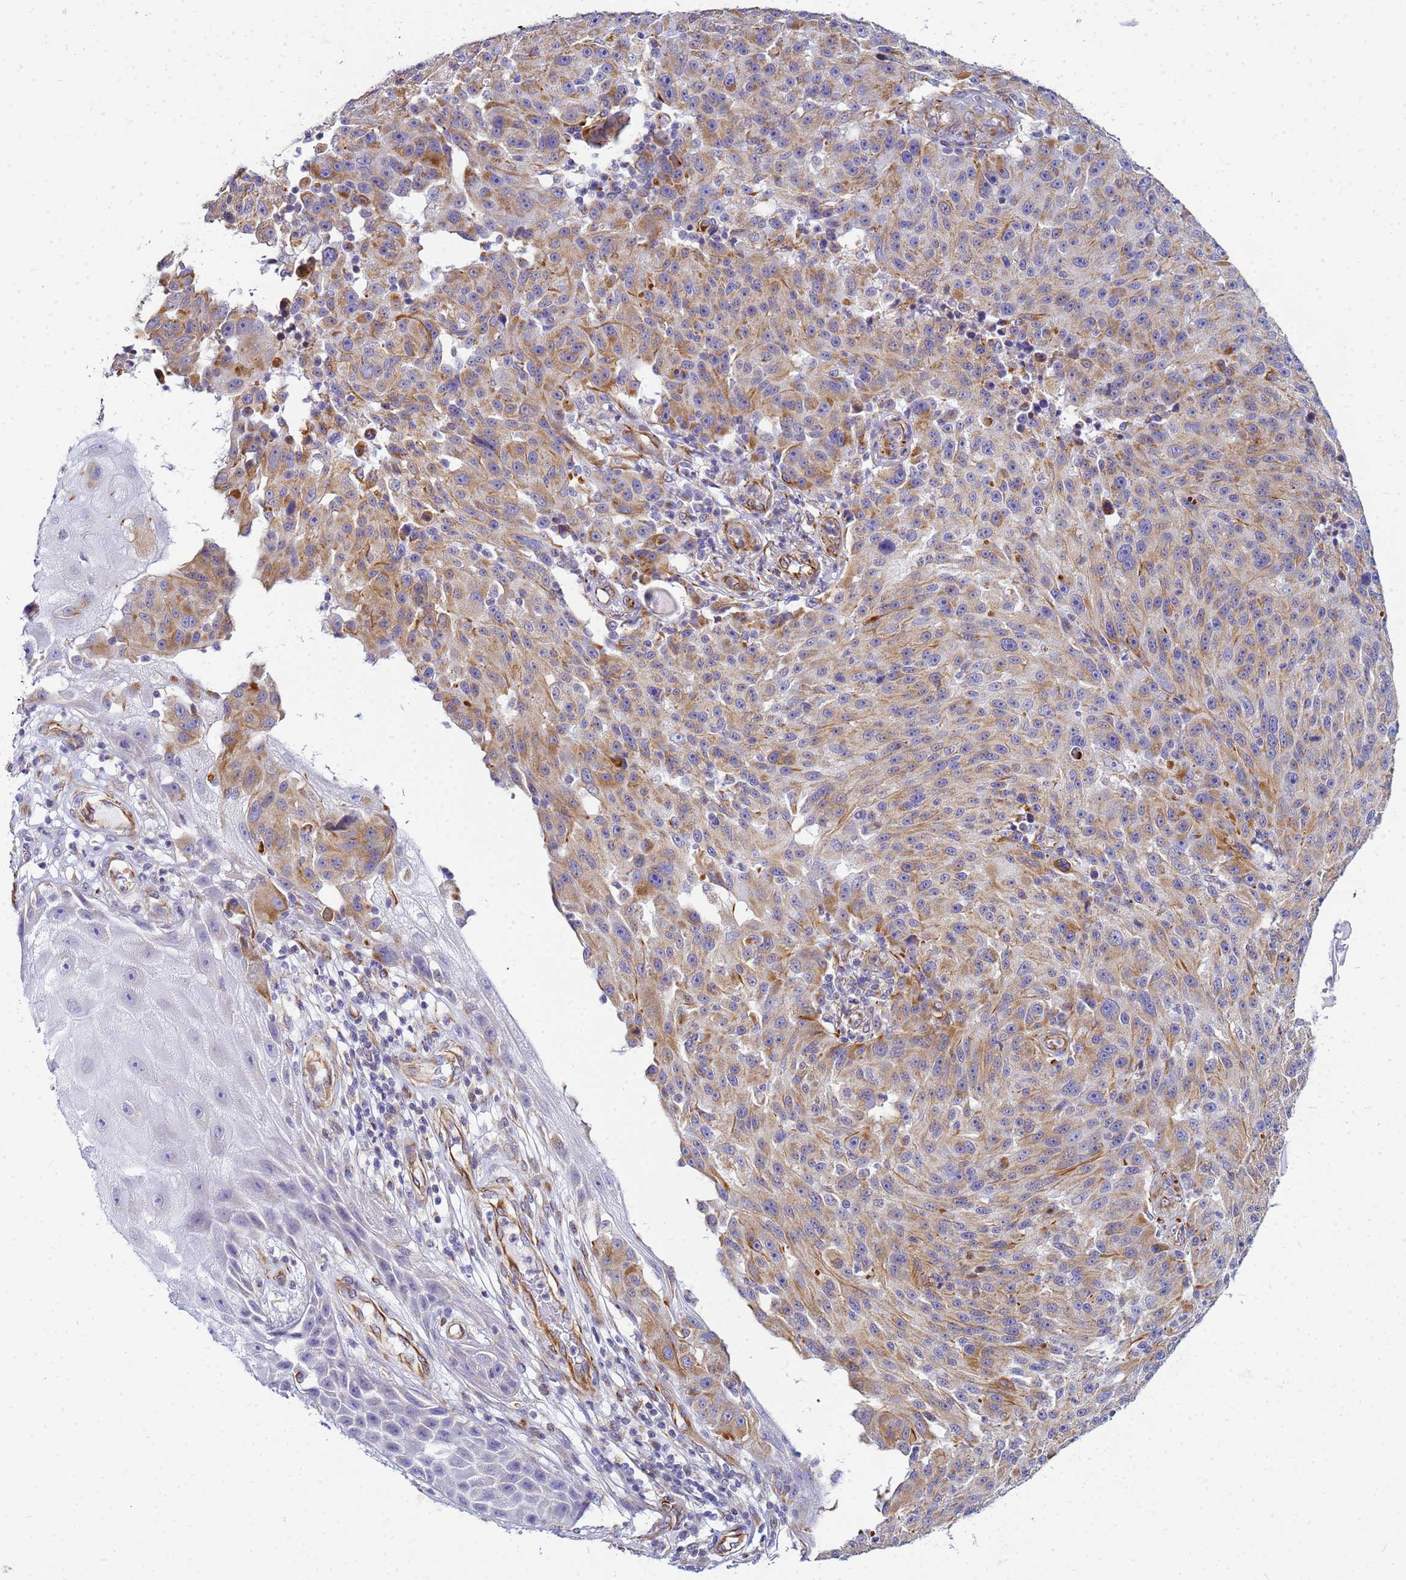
{"staining": {"intensity": "moderate", "quantity": ">75%", "location": "cytoplasmic/membranous"}, "tissue": "melanoma", "cell_type": "Tumor cells", "image_type": "cancer", "snomed": [{"axis": "morphology", "description": "Malignant melanoma, NOS"}, {"axis": "topography", "description": "Skin"}], "caption": "Approximately >75% of tumor cells in human malignant melanoma show moderate cytoplasmic/membranous protein expression as visualized by brown immunohistochemical staining.", "gene": "UBXN2B", "patient": {"sex": "male", "age": 53}}